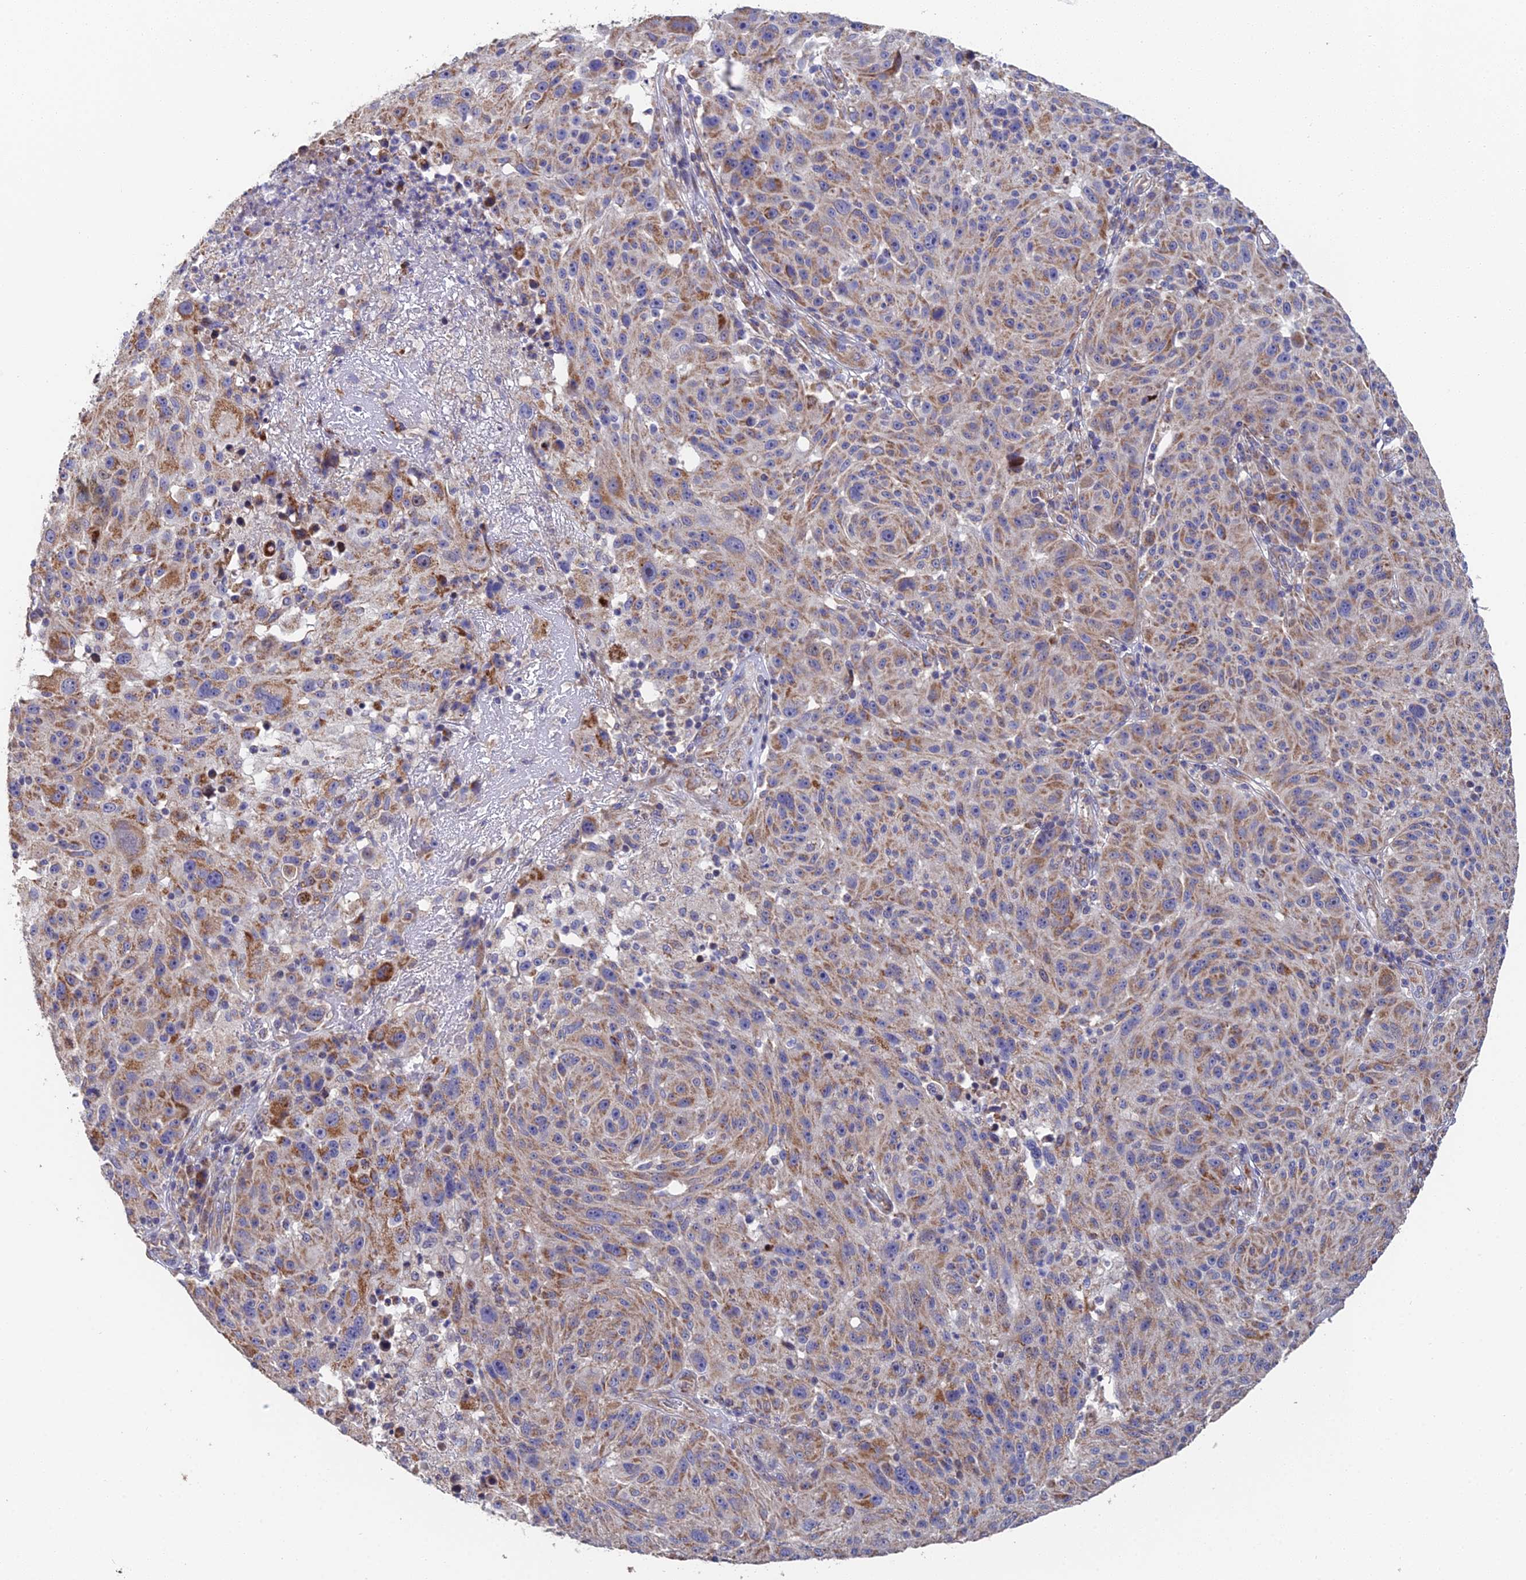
{"staining": {"intensity": "moderate", "quantity": "25%-75%", "location": "cytoplasmic/membranous"}, "tissue": "melanoma", "cell_type": "Tumor cells", "image_type": "cancer", "snomed": [{"axis": "morphology", "description": "Malignant melanoma, NOS"}, {"axis": "topography", "description": "Skin"}], "caption": "Malignant melanoma tissue exhibits moderate cytoplasmic/membranous expression in about 25%-75% of tumor cells (Brightfield microscopy of DAB IHC at high magnification).", "gene": "ECSIT", "patient": {"sex": "male", "age": 53}}